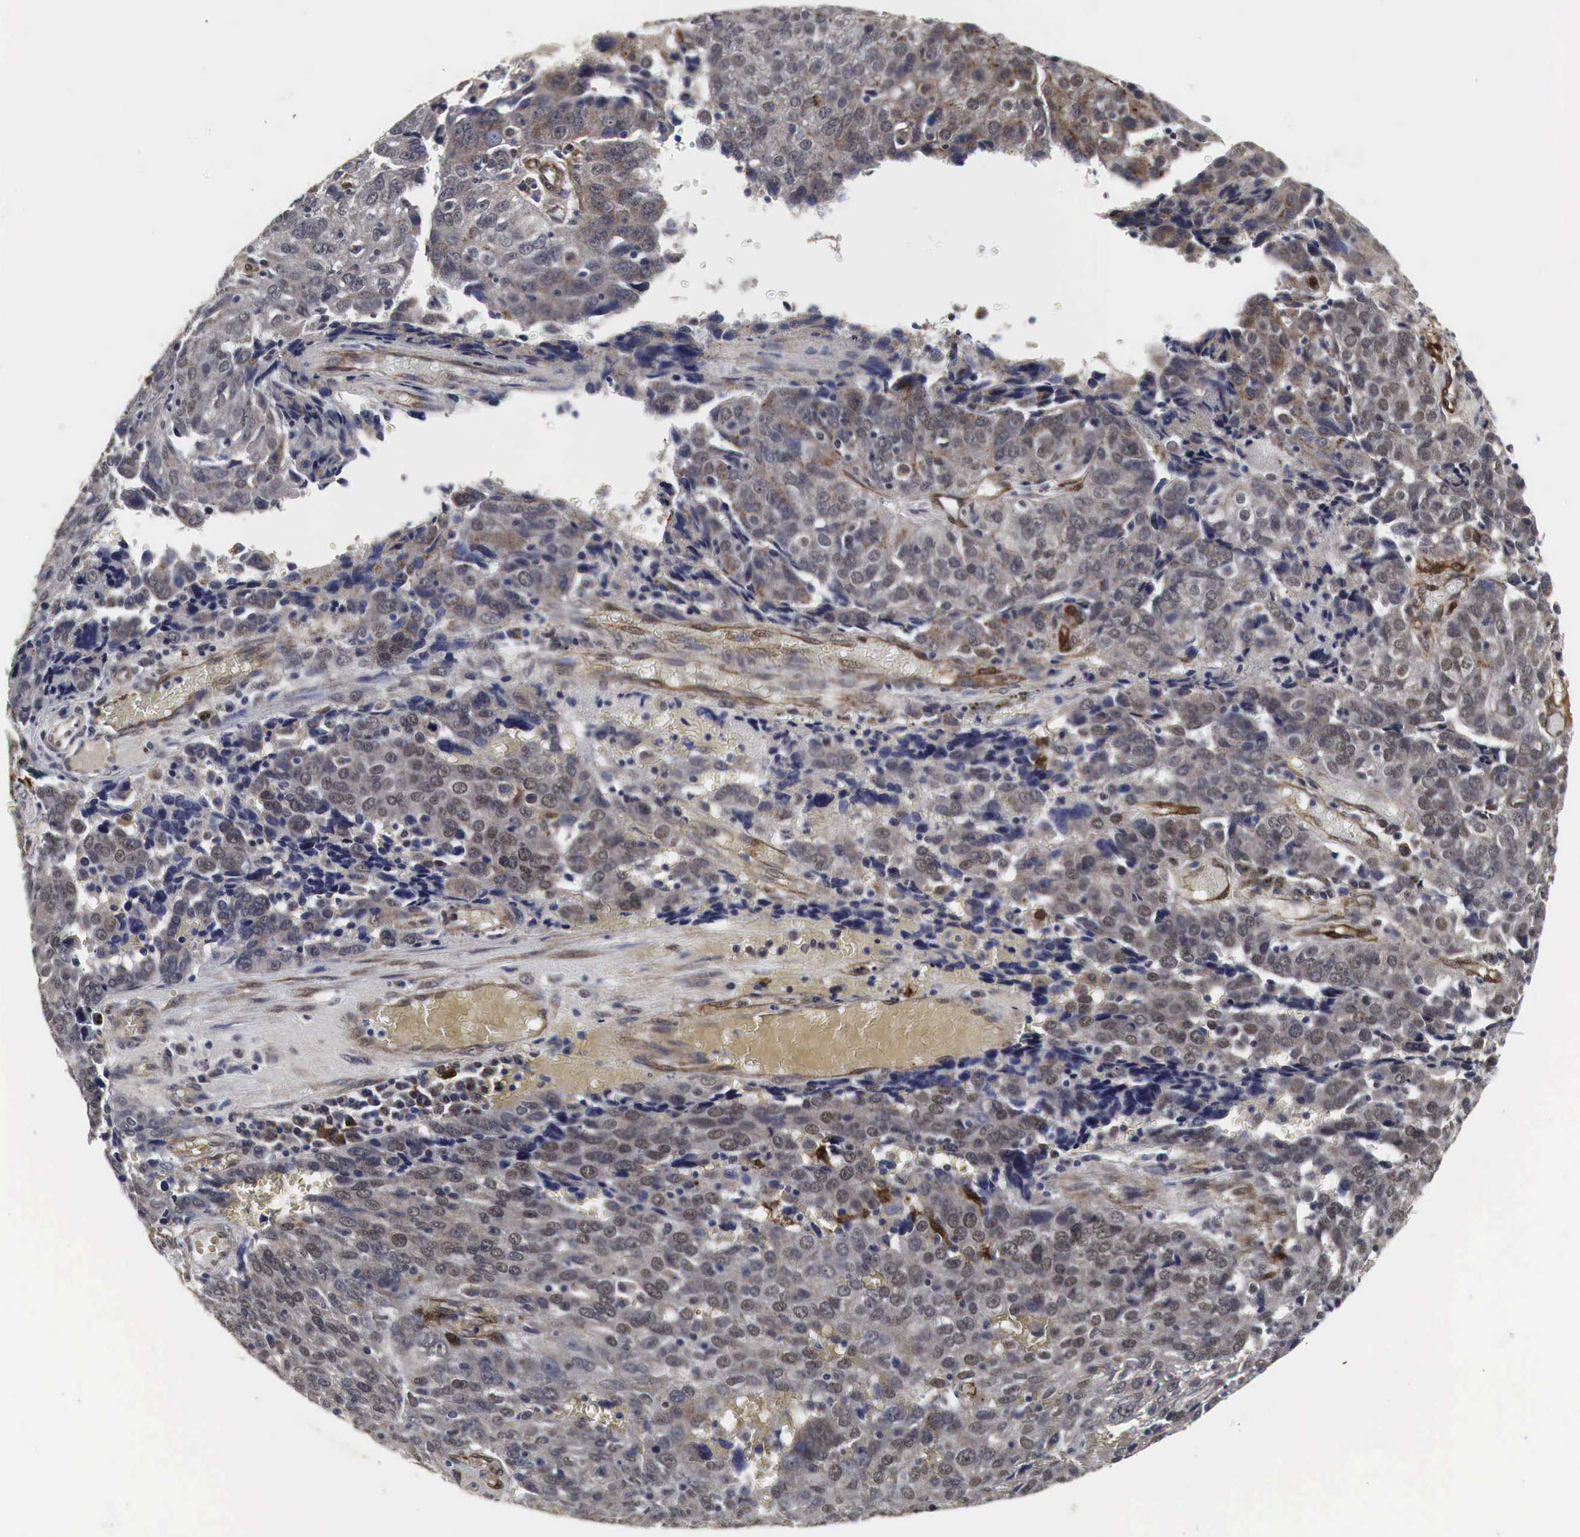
{"staining": {"intensity": "weak", "quantity": "25%-75%", "location": "cytoplasmic/membranous,nuclear"}, "tissue": "ovarian cancer", "cell_type": "Tumor cells", "image_type": "cancer", "snomed": [{"axis": "morphology", "description": "Carcinoma, endometroid"}, {"axis": "topography", "description": "Ovary"}], "caption": "Human ovarian cancer (endometroid carcinoma) stained with a brown dye demonstrates weak cytoplasmic/membranous and nuclear positive staining in about 25%-75% of tumor cells.", "gene": "SPIN1", "patient": {"sex": "female", "age": 75}}